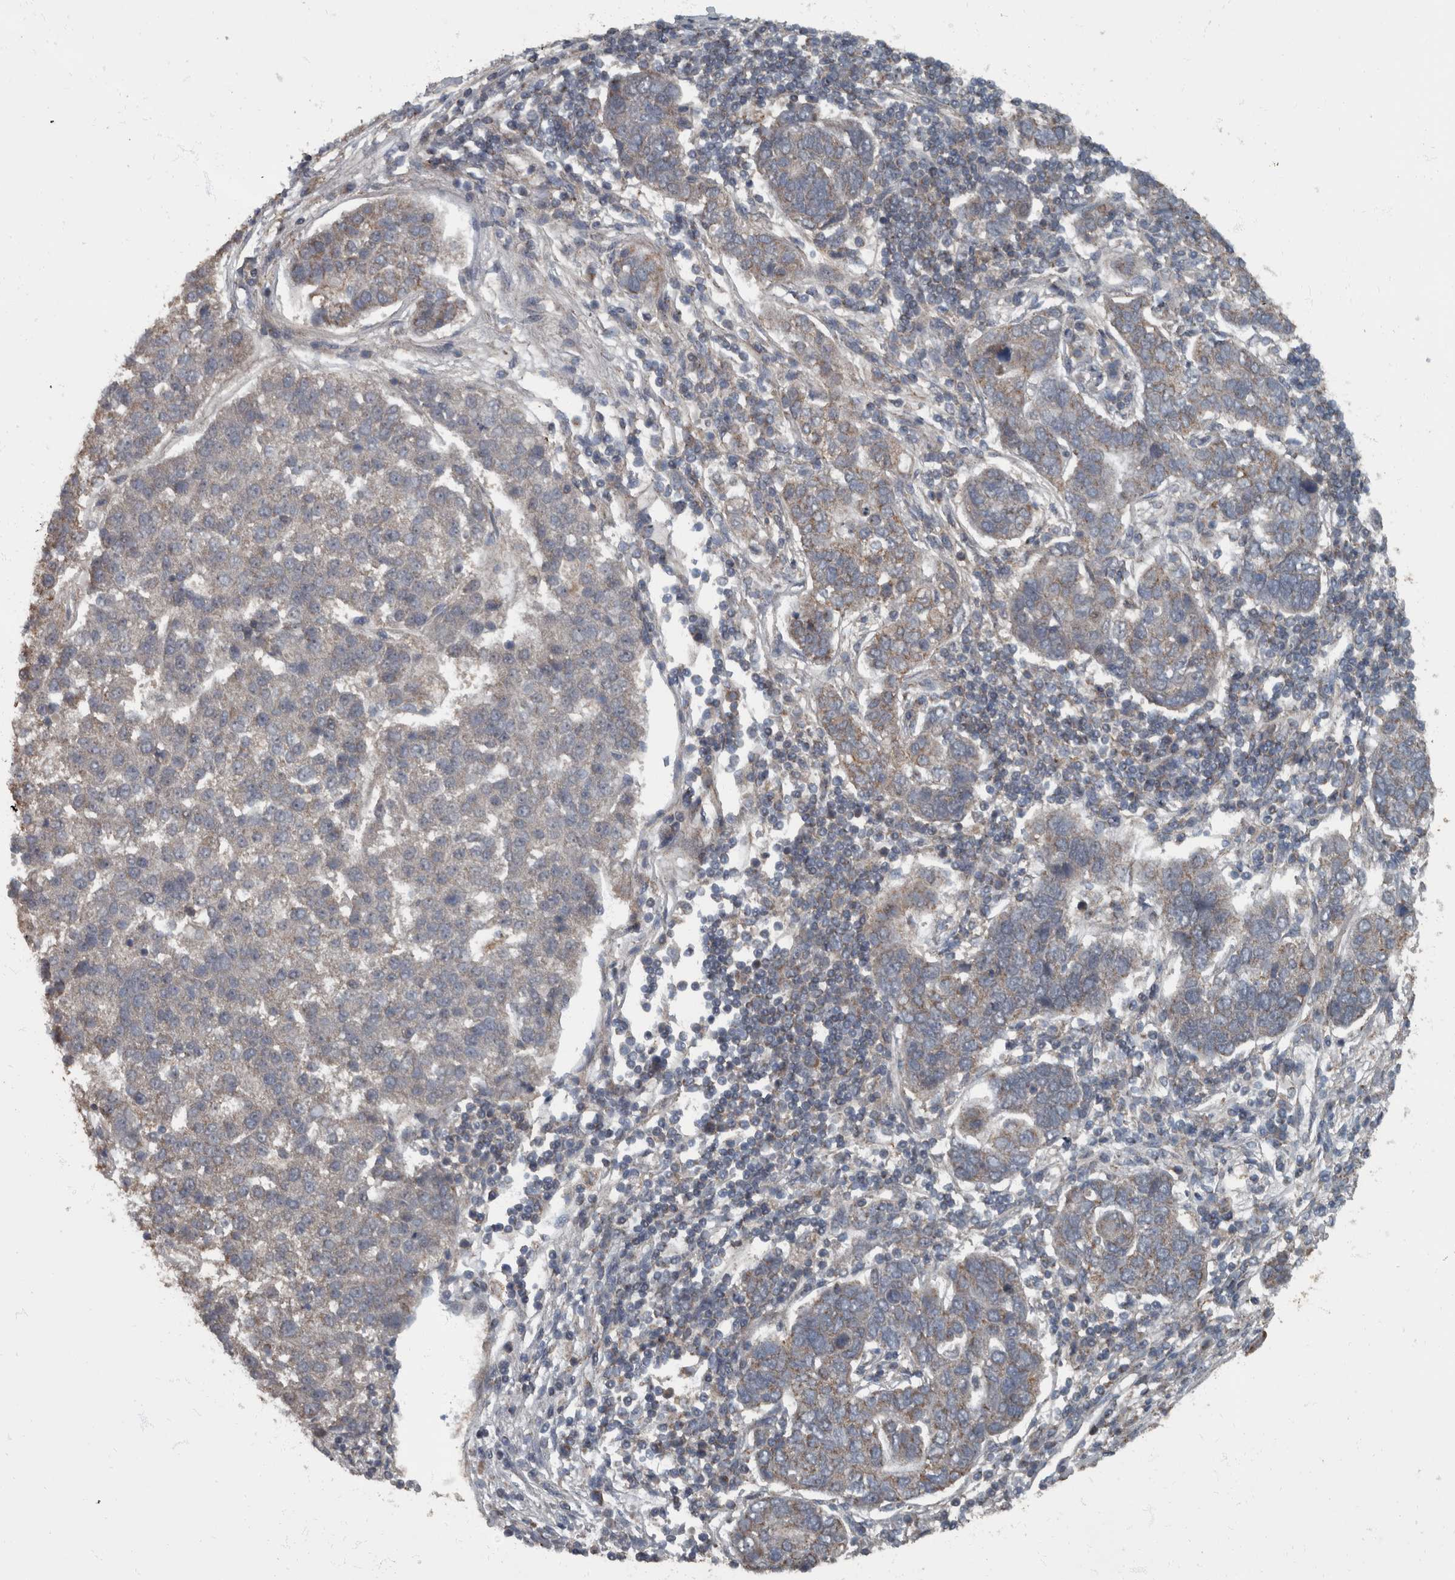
{"staining": {"intensity": "weak", "quantity": "25%-75%", "location": "cytoplasmic/membranous"}, "tissue": "pancreatic cancer", "cell_type": "Tumor cells", "image_type": "cancer", "snomed": [{"axis": "morphology", "description": "Adenocarcinoma, NOS"}, {"axis": "topography", "description": "Pancreas"}], "caption": "A low amount of weak cytoplasmic/membranous staining is appreciated in approximately 25%-75% of tumor cells in pancreatic adenocarcinoma tissue.", "gene": "RABGGTB", "patient": {"sex": "female", "age": 61}}